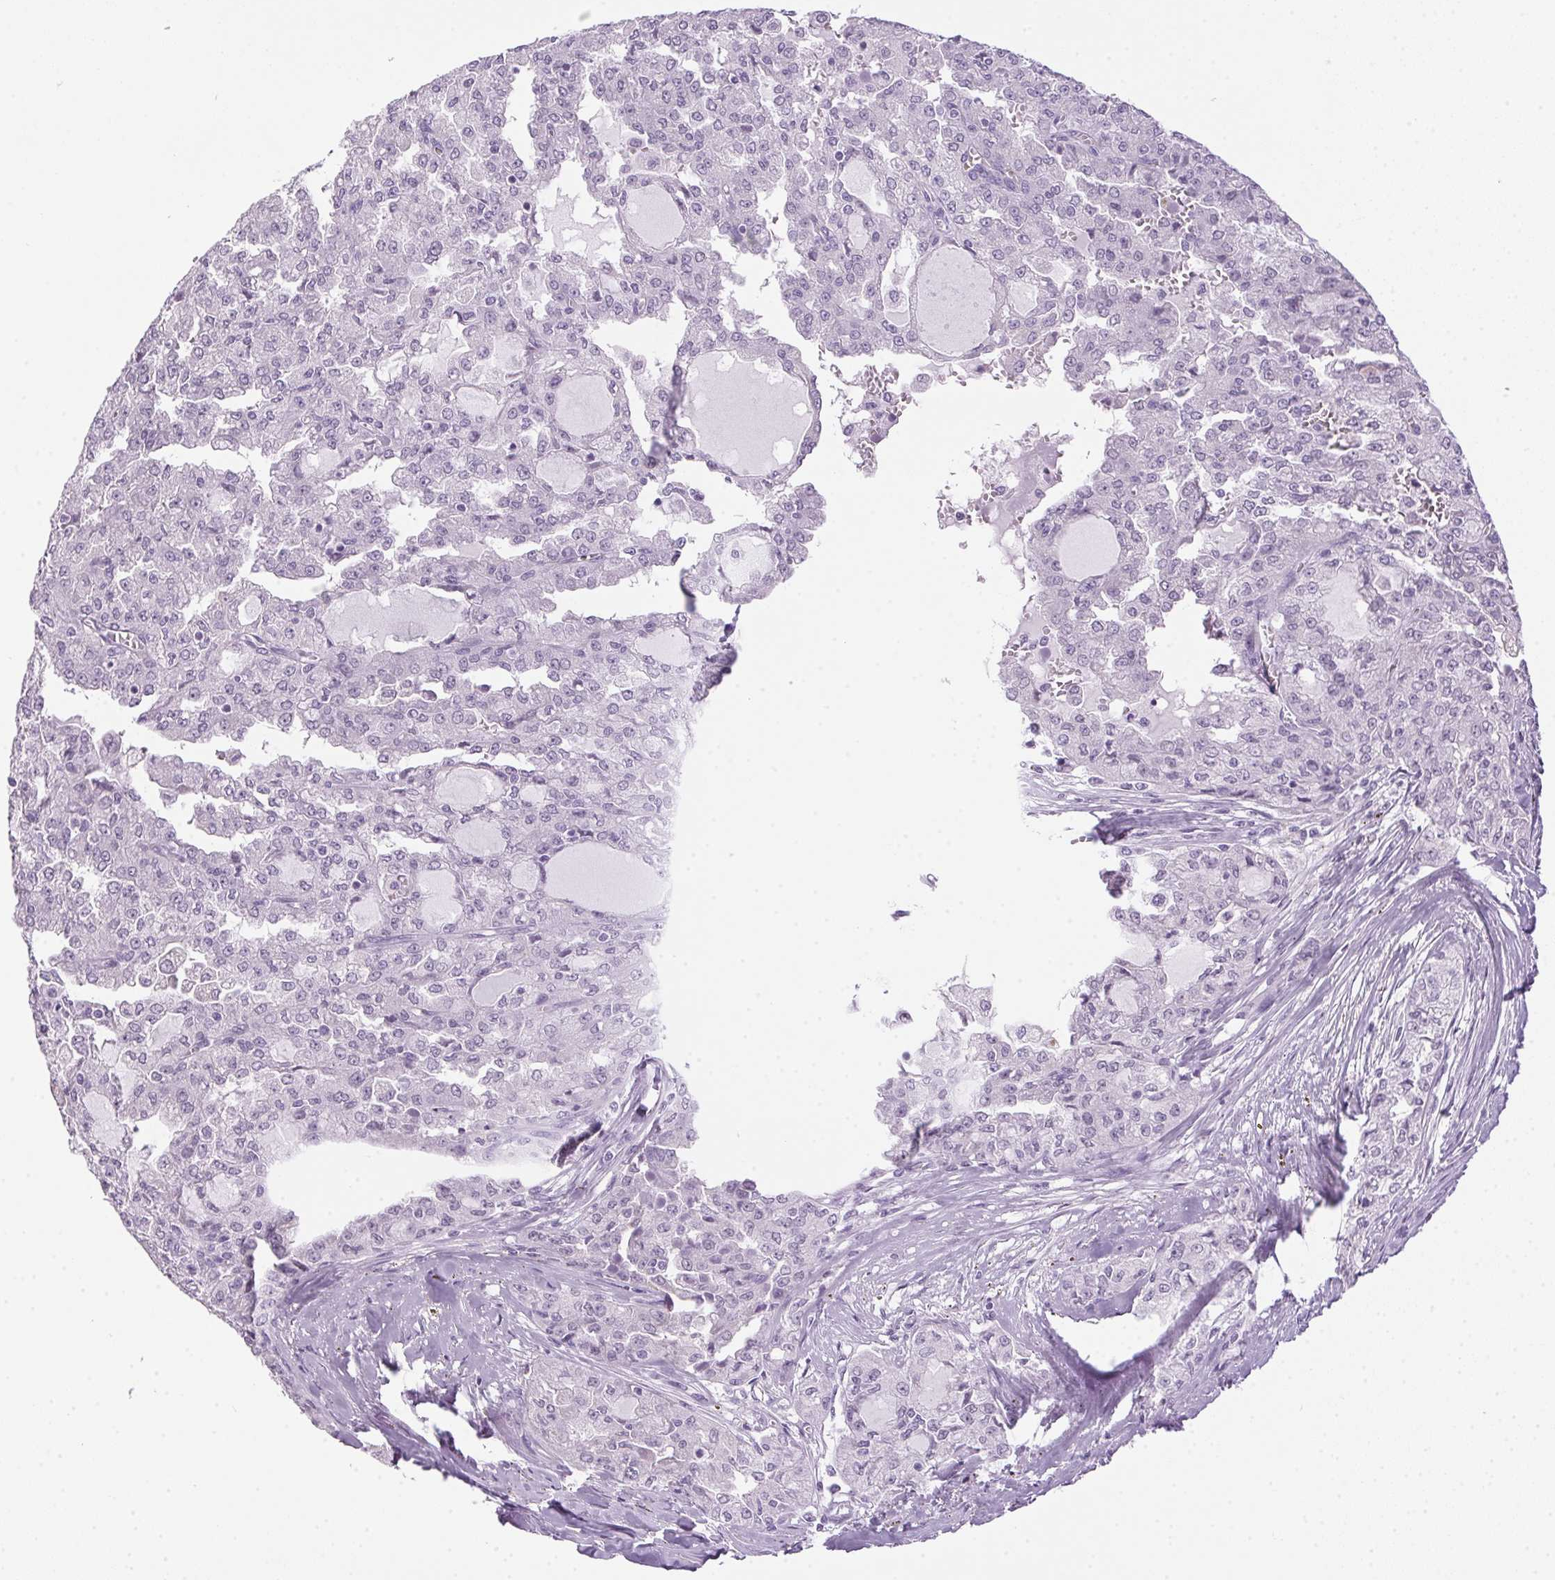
{"staining": {"intensity": "negative", "quantity": "none", "location": "none"}, "tissue": "head and neck cancer", "cell_type": "Tumor cells", "image_type": "cancer", "snomed": [{"axis": "morphology", "description": "Adenocarcinoma, NOS"}, {"axis": "topography", "description": "Head-Neck"}], "caption": "Protein analysis of head and neck cancer (adenocarcinoma) reveals no significant positivity in tumor cells.", "gene": "POPDC2", "patient": {"sex": "male", "age": 64}}